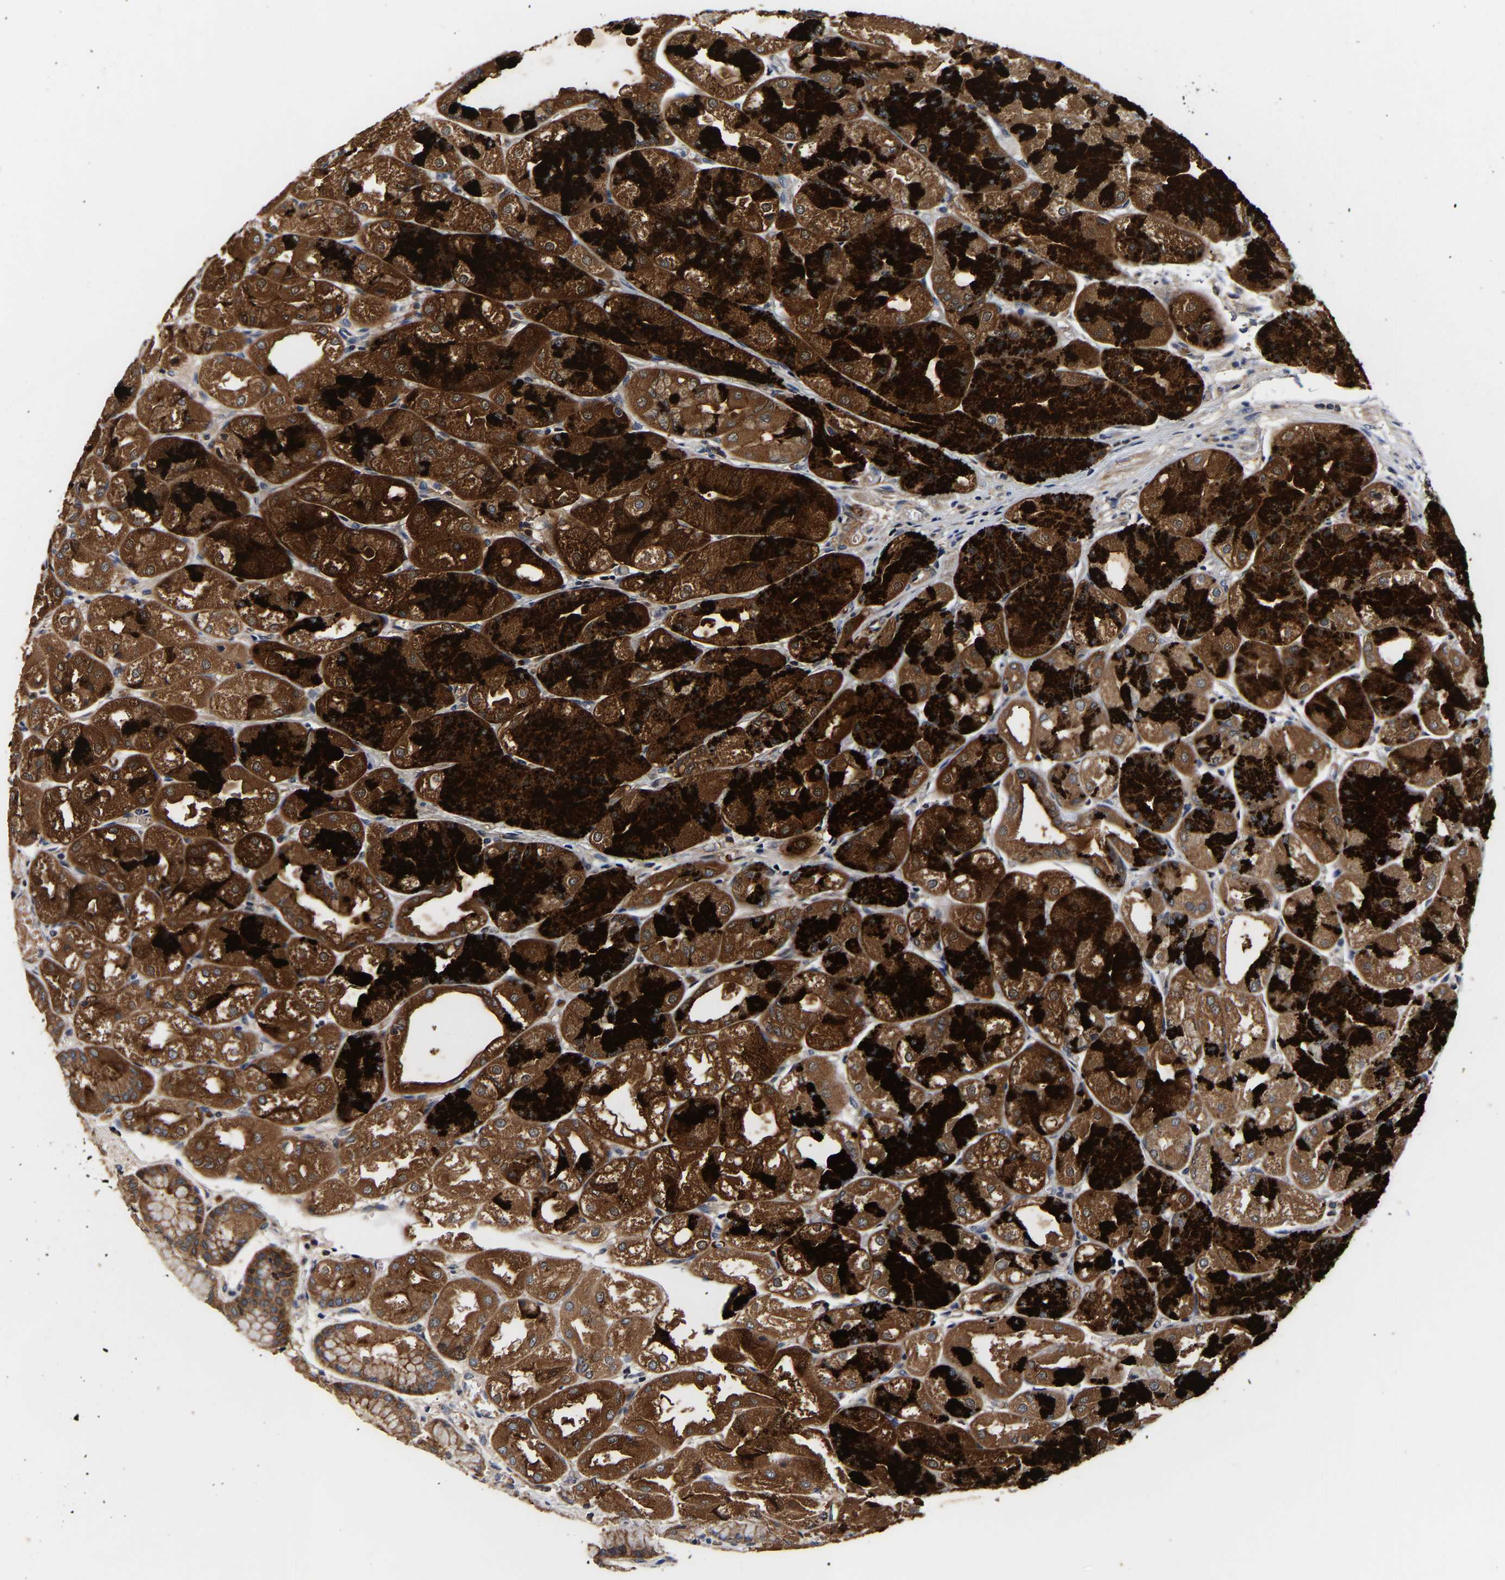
{"staining": {"intensity": "strong", "quantity": ">75%", "location": "cytoplasmic/membranous"}, "tissue": "stomach", "cell_type": "Glandular cells", "image_type": "normal", "snomed": [{"axis": "morphology", "description": "Normal tissue, NOS"}, {"axis": "topography", "description": "Stomach, upper"}], "caption": "A high-resolution photomicrograph shows immunohistochemistry (IHC) staining of normal stomach, which displays strong cytoplasmic/membranous staining in about >75% of glandular cells. Nuclei are stained in blue.", "gene": "LRBA", "patient": {"sex": "male", "age": 72}}